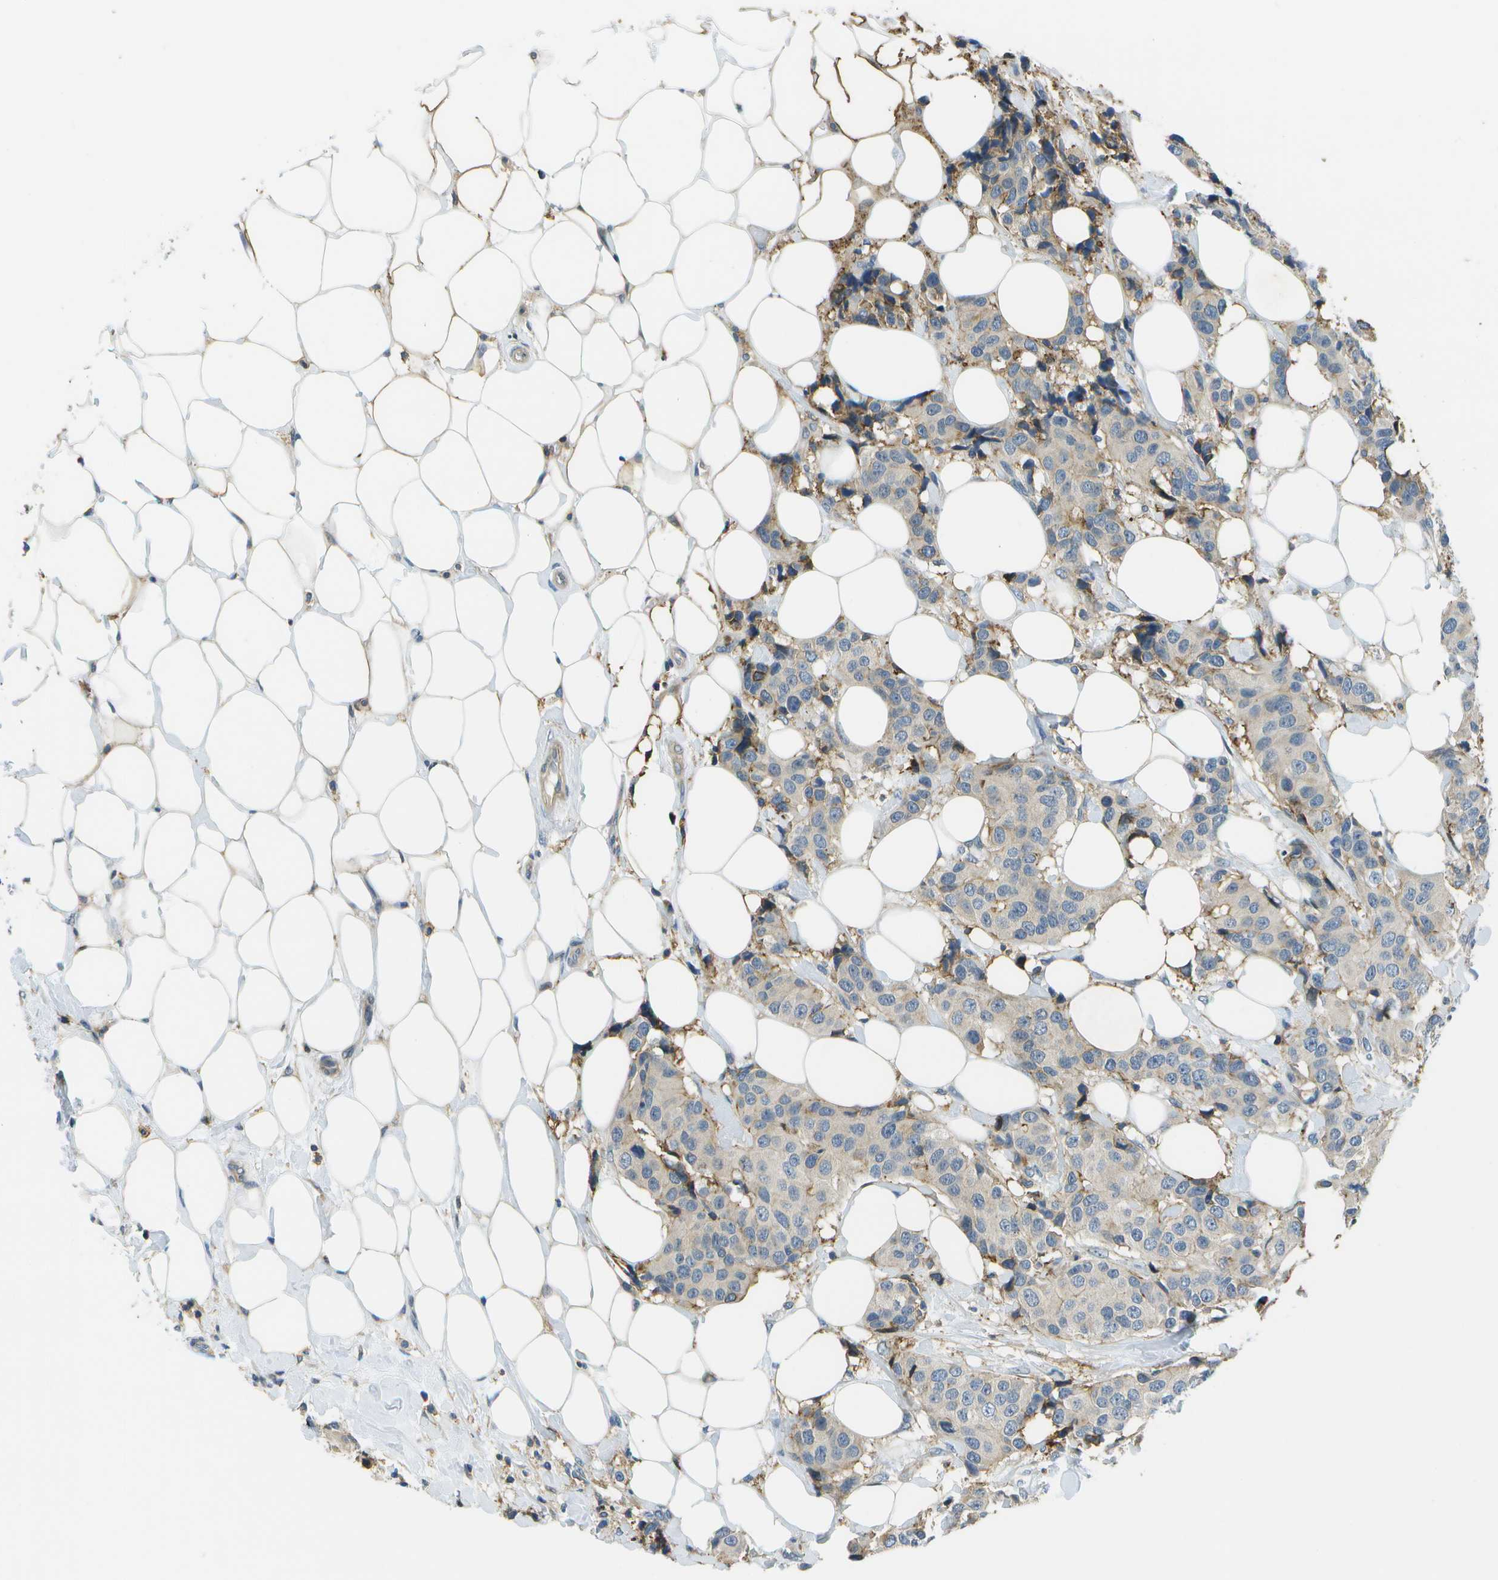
{"staining": {"intensity": "moderate", "quantity": "<25%", "location": "cytoplasmic/membranous"}, "tissue": "breast cancer", "cell_type": "Tumor cells", "image_type": "cancer", "snomed": [{"axis": "morphology", "description": "Normal tissue, NOS"}, {"axis": "morphology", "description": "Duct carcinoma"}, {"axis": "topography", "description": "Breast"}], "caption": "Immunohistochemical staining of breast cancer shows moderate cytoplasmic/membranous protein expression in approximately <25% of tumor cells. (brown staining indicates protein expression, while blue staining denotes nuclei).", "gene": "LRRC66", "patient": {"sex": "female", "age": 39}}